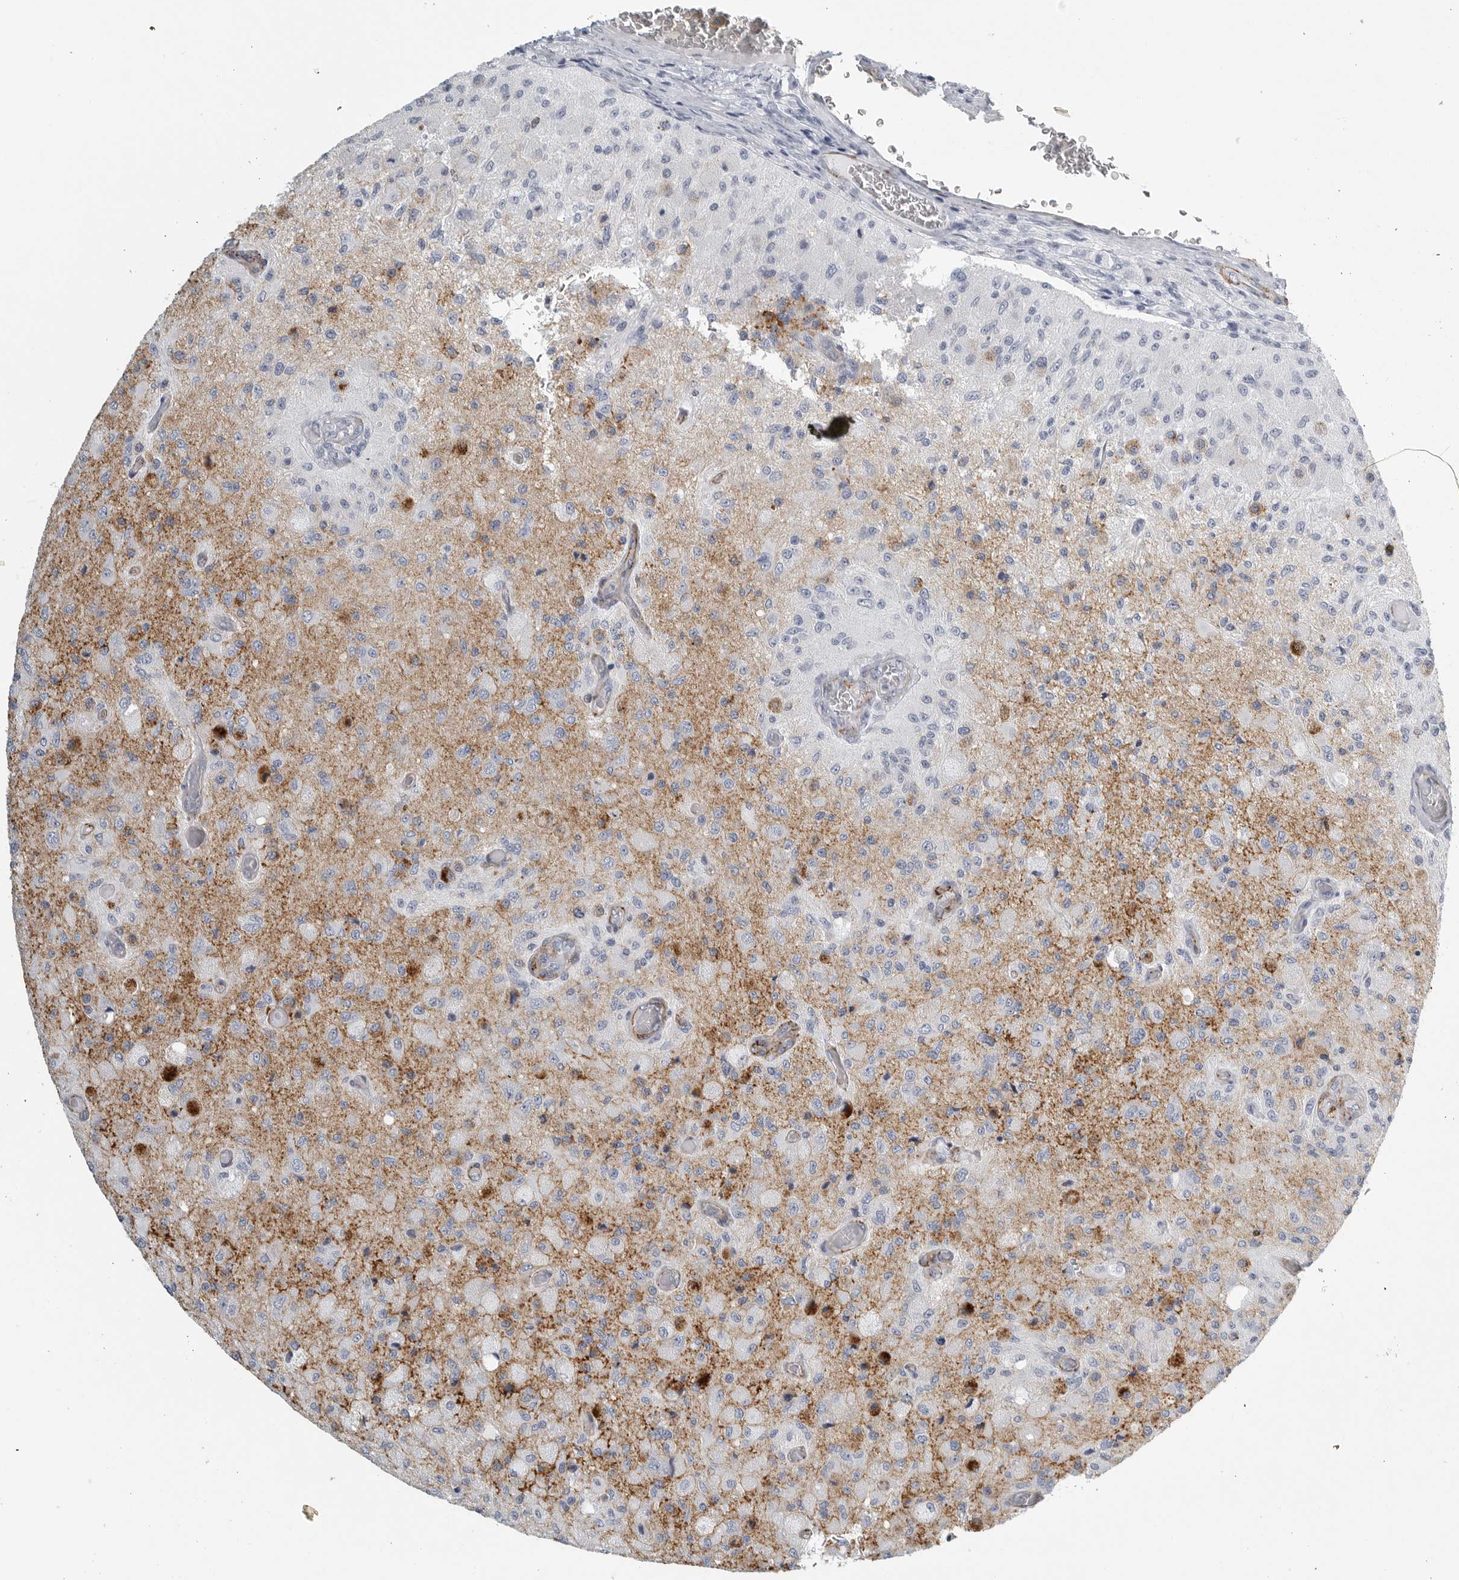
{"staining": {"intensity": "negative", "quantity": "none", "location": "none"}, "tissue": "glioma", "cell_type": "Tumor cells", "image_type": "cancer", "snomed": [{"axis": "morphology", "description": "Normal tissue, NOS"}, {"axis": "morphology", "description": "Glioma, malignant, High grade"}, {"axis": "topography", "description": "Cerebral cortex"}], "caption": "There is no significant positivity in tumor cells of glioma.", "gene": "TNR", "patient": {"sex": "male", "age": 77}}